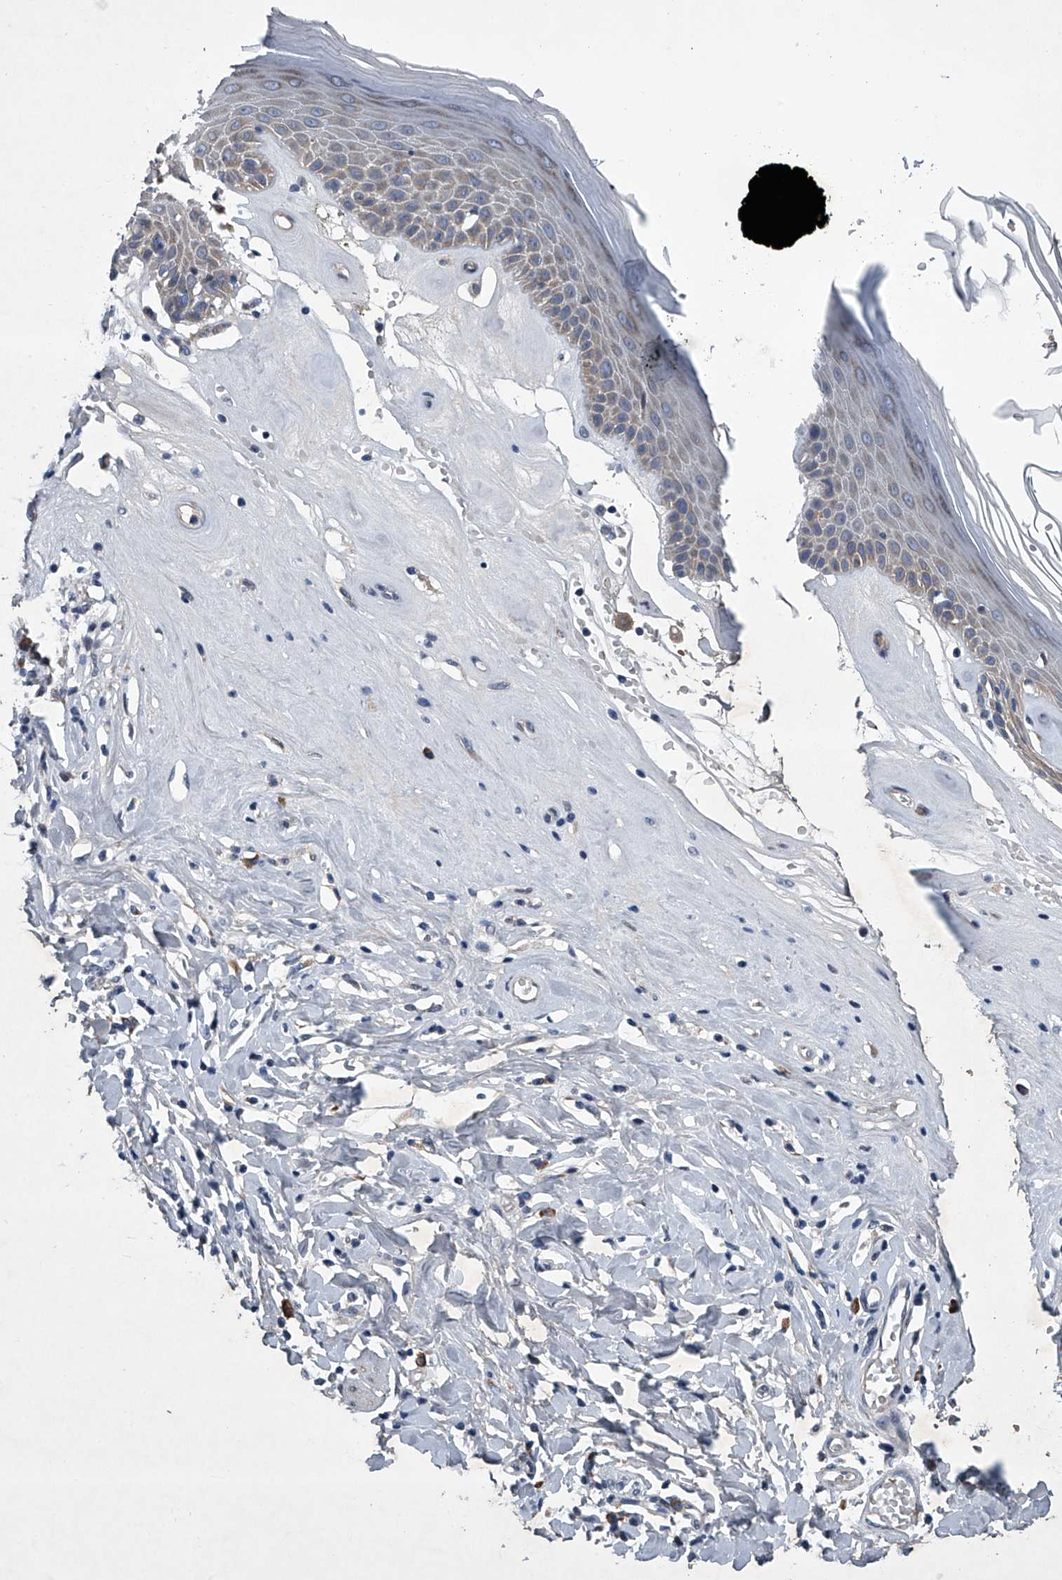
{"staining": {"intensity": "weak", "quantity": "<25%", "location": "cytoplasmic/membranous"}, "tissue": "skin", "cell_type": "Epidermal cells", "image_type": "normal", "snomed": [{"axis": "morphology", "description": "Normal tissue, NOS"}, {"axis": "morphology", "description": "Inflammation, NOS"}, {"axis": "topography", "description": "Vulva"}], "caption": "Immunohistochemical staining of benign human skin reveals no significant expression in epidermal cells.", "gene": "ABCG1", "patient": {"sex": "female", "age": 84}}